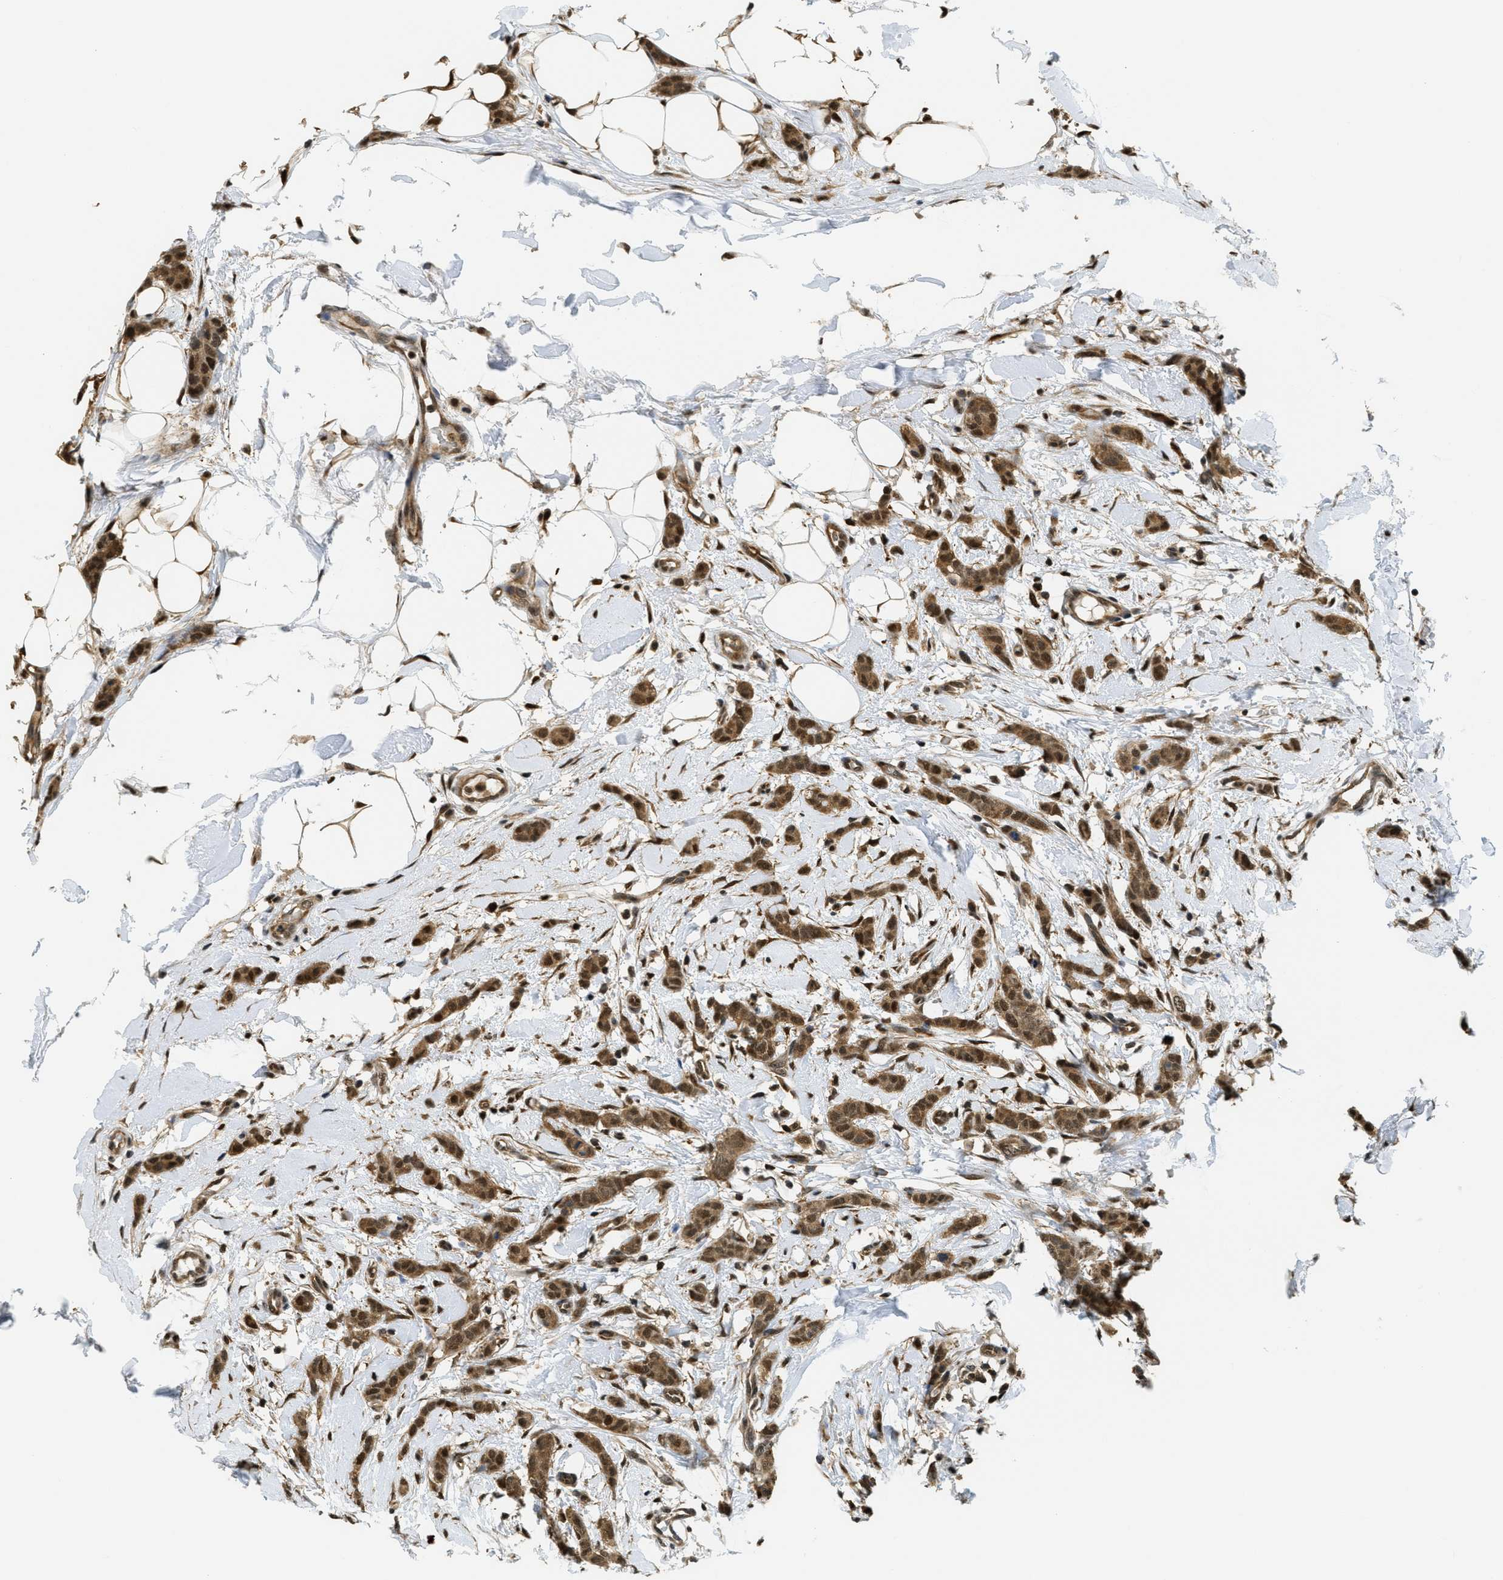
{"staining": {"intensity": "moderate", "quantity": ">75%", "location": "cytoplasmic/membranous,nuclear"}, "tissue": "breast cancer", "cell_type": "Tumor cells", "image_type": "cancer", "snomed": [{"axis": "morphology", "description": "Lobular carcinoma"}, {"axis": "topography", "description": "Skin"}, {"axis": "topography", "description": "Breast"}], "caption": "Breast lobular carcinoma was stained to show a protein in brown. There is medium levels of moderate cytoplasmic/membranous and nuclear positivity in about >75% of tumor cells.", "gene": "PSMC5", "patient": {"sex": "female", "age": 46}}